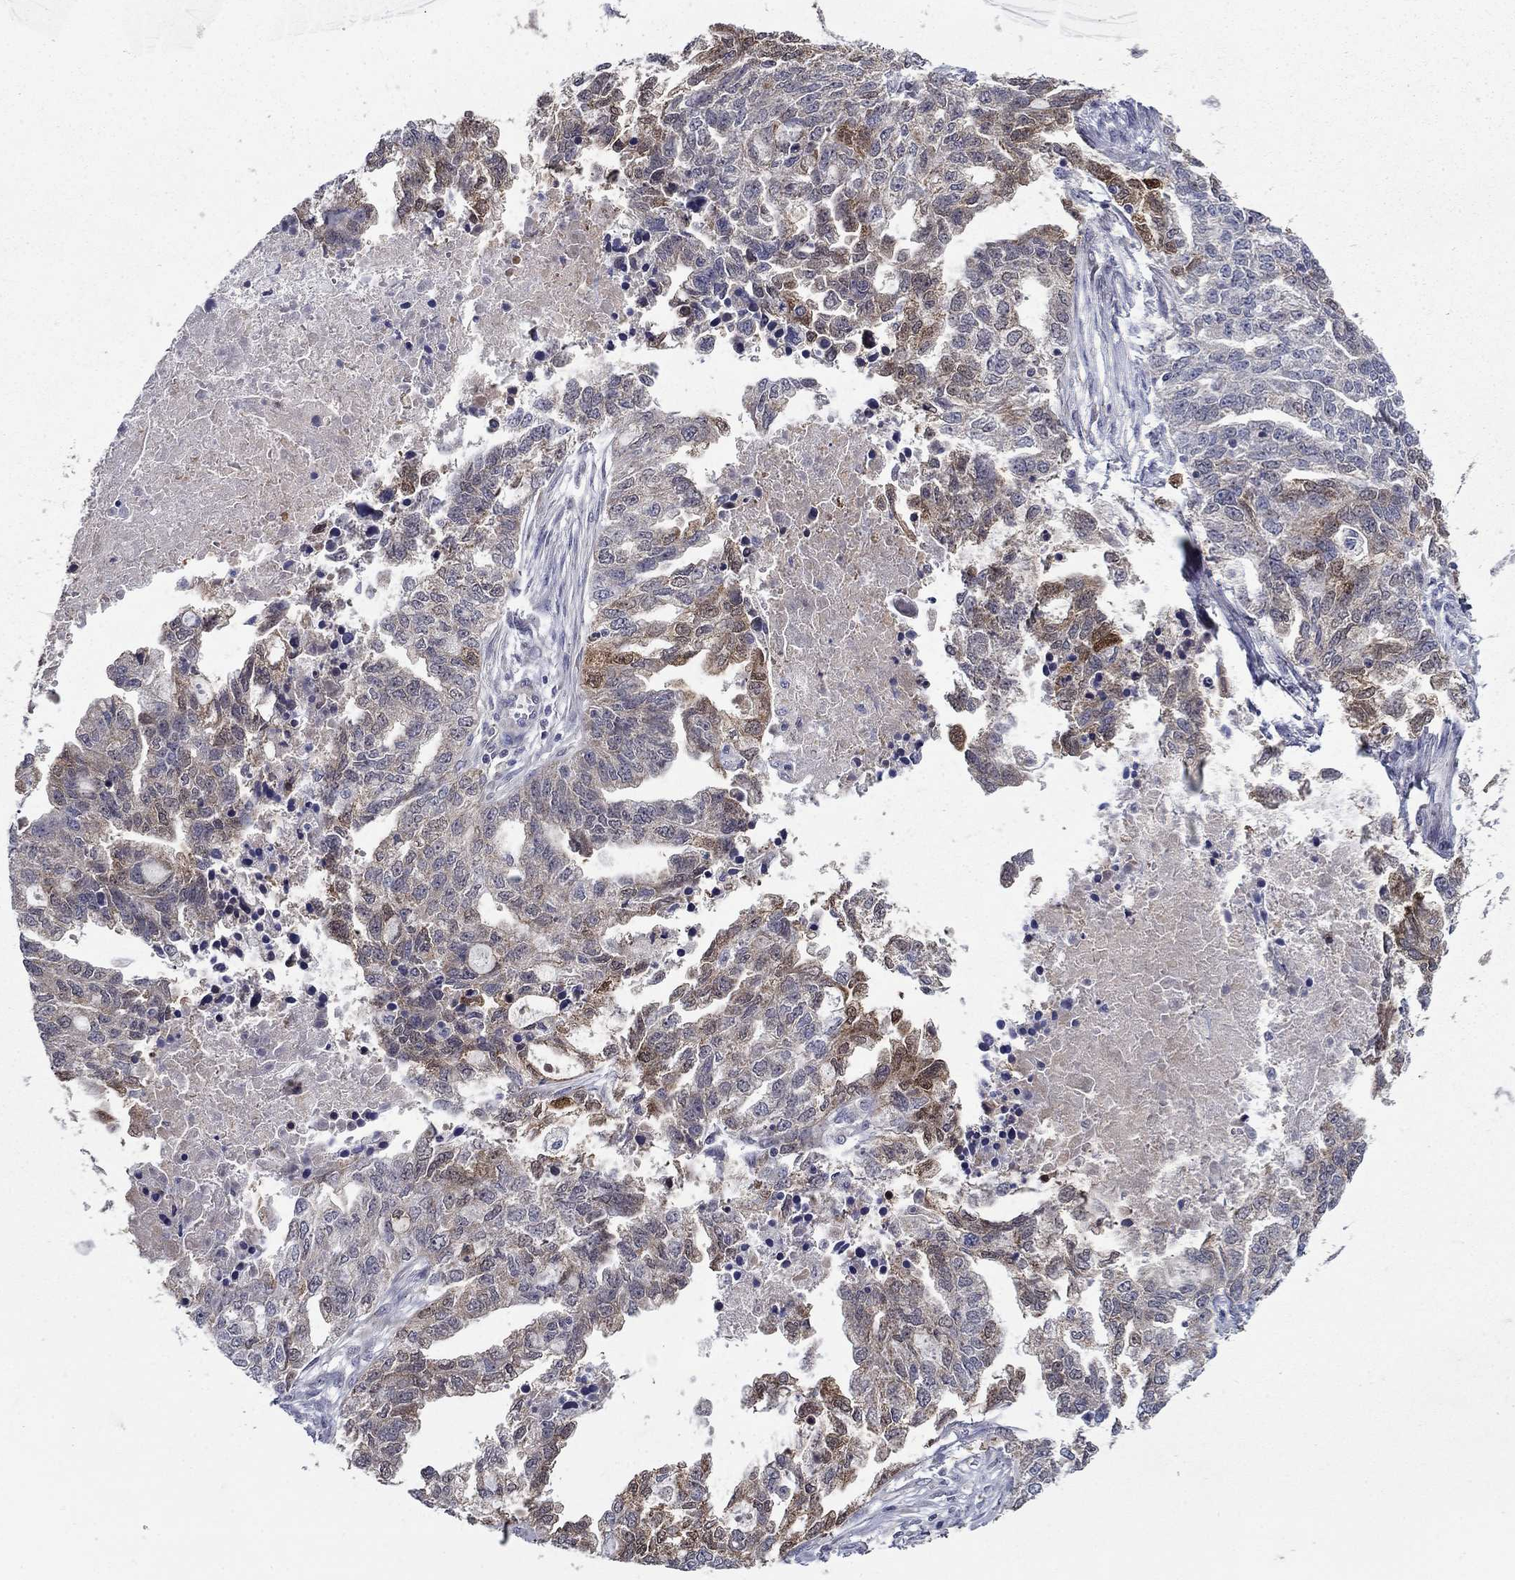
{"staining": {"intensity": "moderate", "quantity": "<25%", "location": "cytoplasmic/membranous"}, "tissue": "ovarian cancer", "cell_type": "Tumor cells", "image_type": "cancer", "snomed": [{"axis": "morphology", "description": "Cystadenocarcinoma, serous, NOS"}, {"axis": "topography", "description": "Ovary"}], "caption": "Tumor cells display low levels of moderate cytoplasmic/membranous expression in about <25% of cells in ovarian cancer. (Stains: DAB in brown, nuclei in blue, Microscopy: brightfield microscopy at high magnification).", "gene": "LACTB2", "patient": {"sex": "female", "age": 51}}